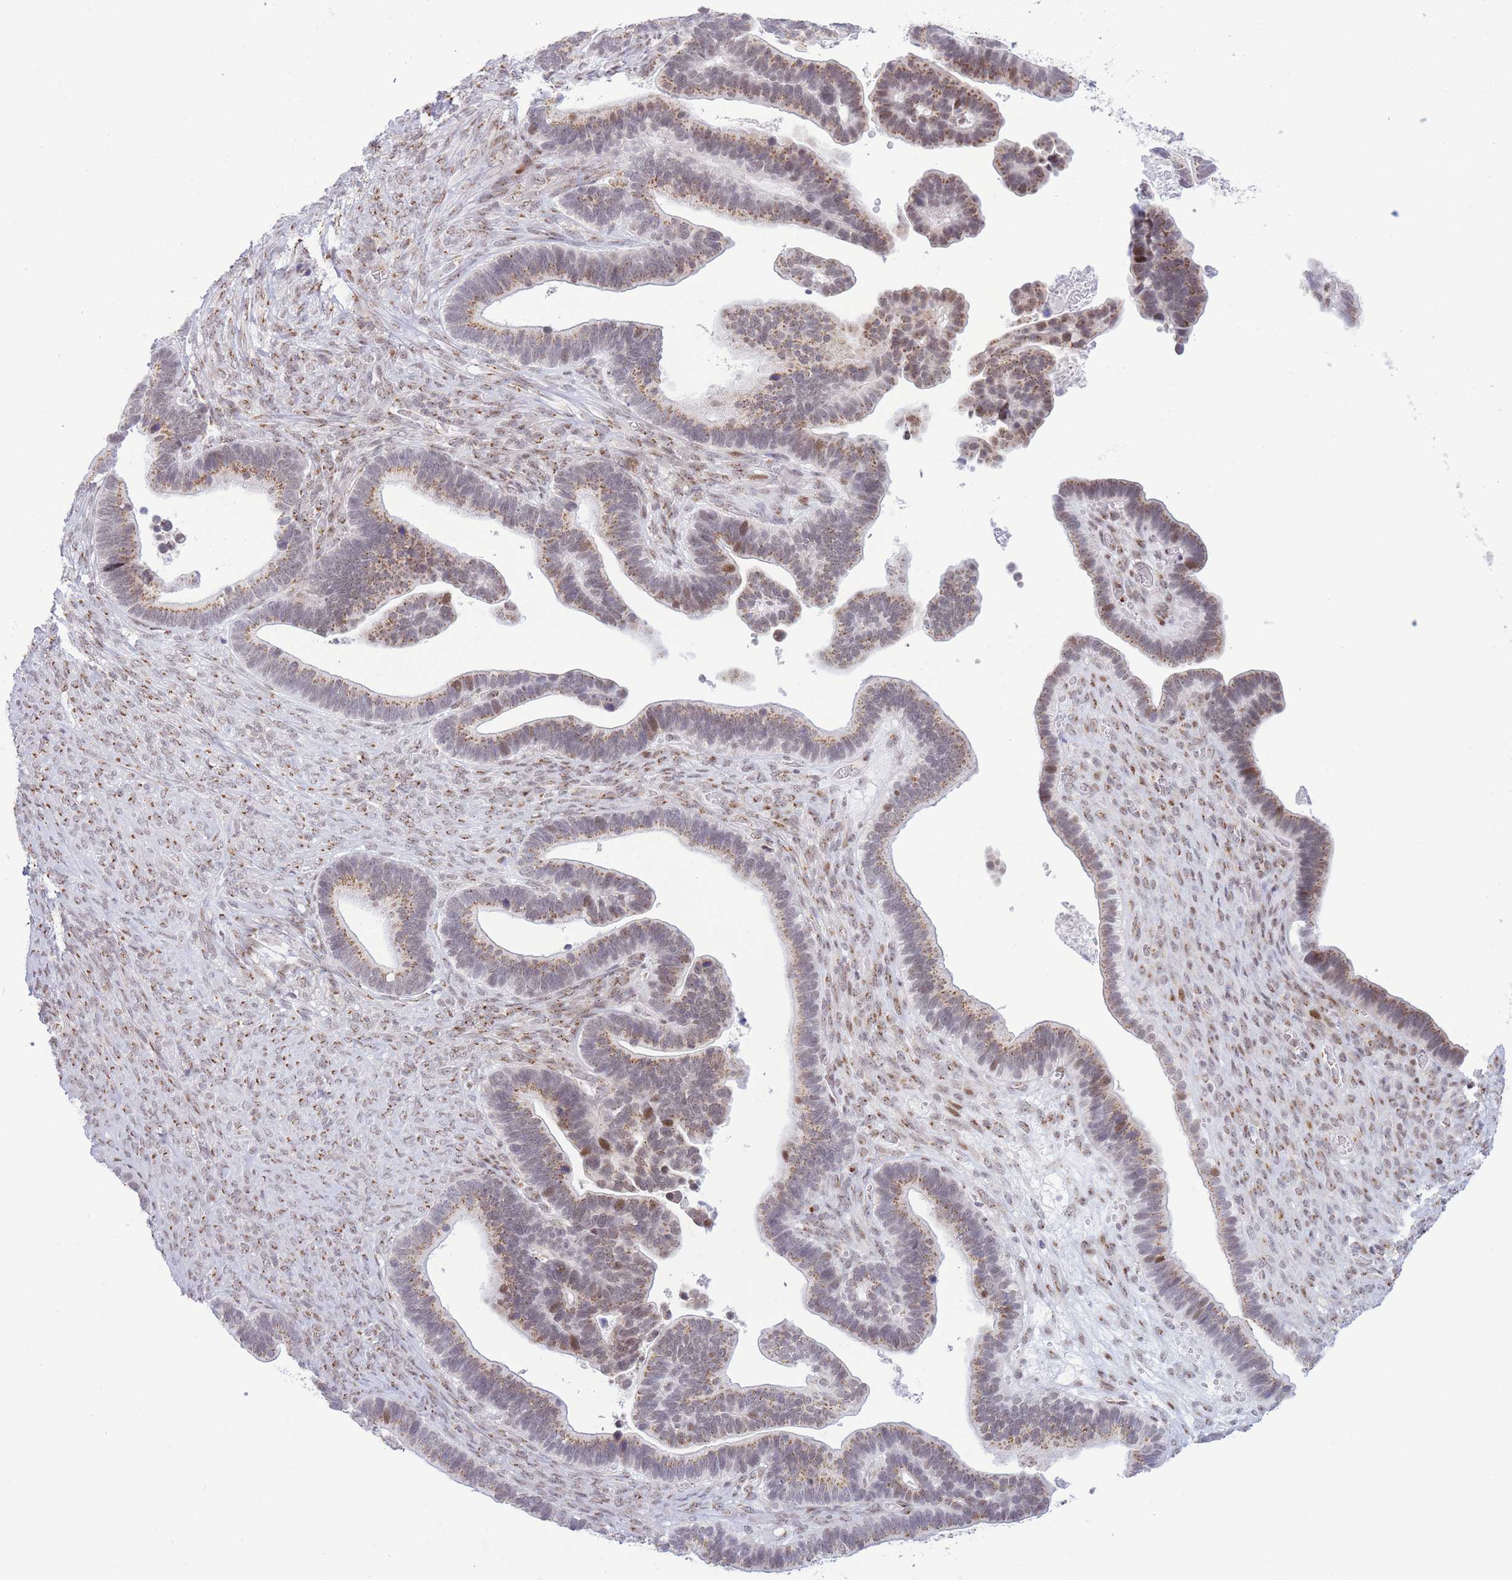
{"staining": {"intensity": "moderate", "quantity": ">75%", "location": "cytoplasmic/membranous,nuclear"}, "tissue": "ovarian cancer", "cell_type": "Tumor cells", "image_type": "cancer", "snomed": [{"axis": "morphology", "description": "Cystadenocarcinoma, serous, NOS"}, {"axis": "topography", "description": "Ovary"}], "caption": "Immunohistochemical staining of ovarian cancer shows medium levels of moderate cytoplasmic/membranous and nuclear staining in approximately >75% of tumor cells.", "gene": "INO80C", "patient": {"sex": "female", "age": 56}}